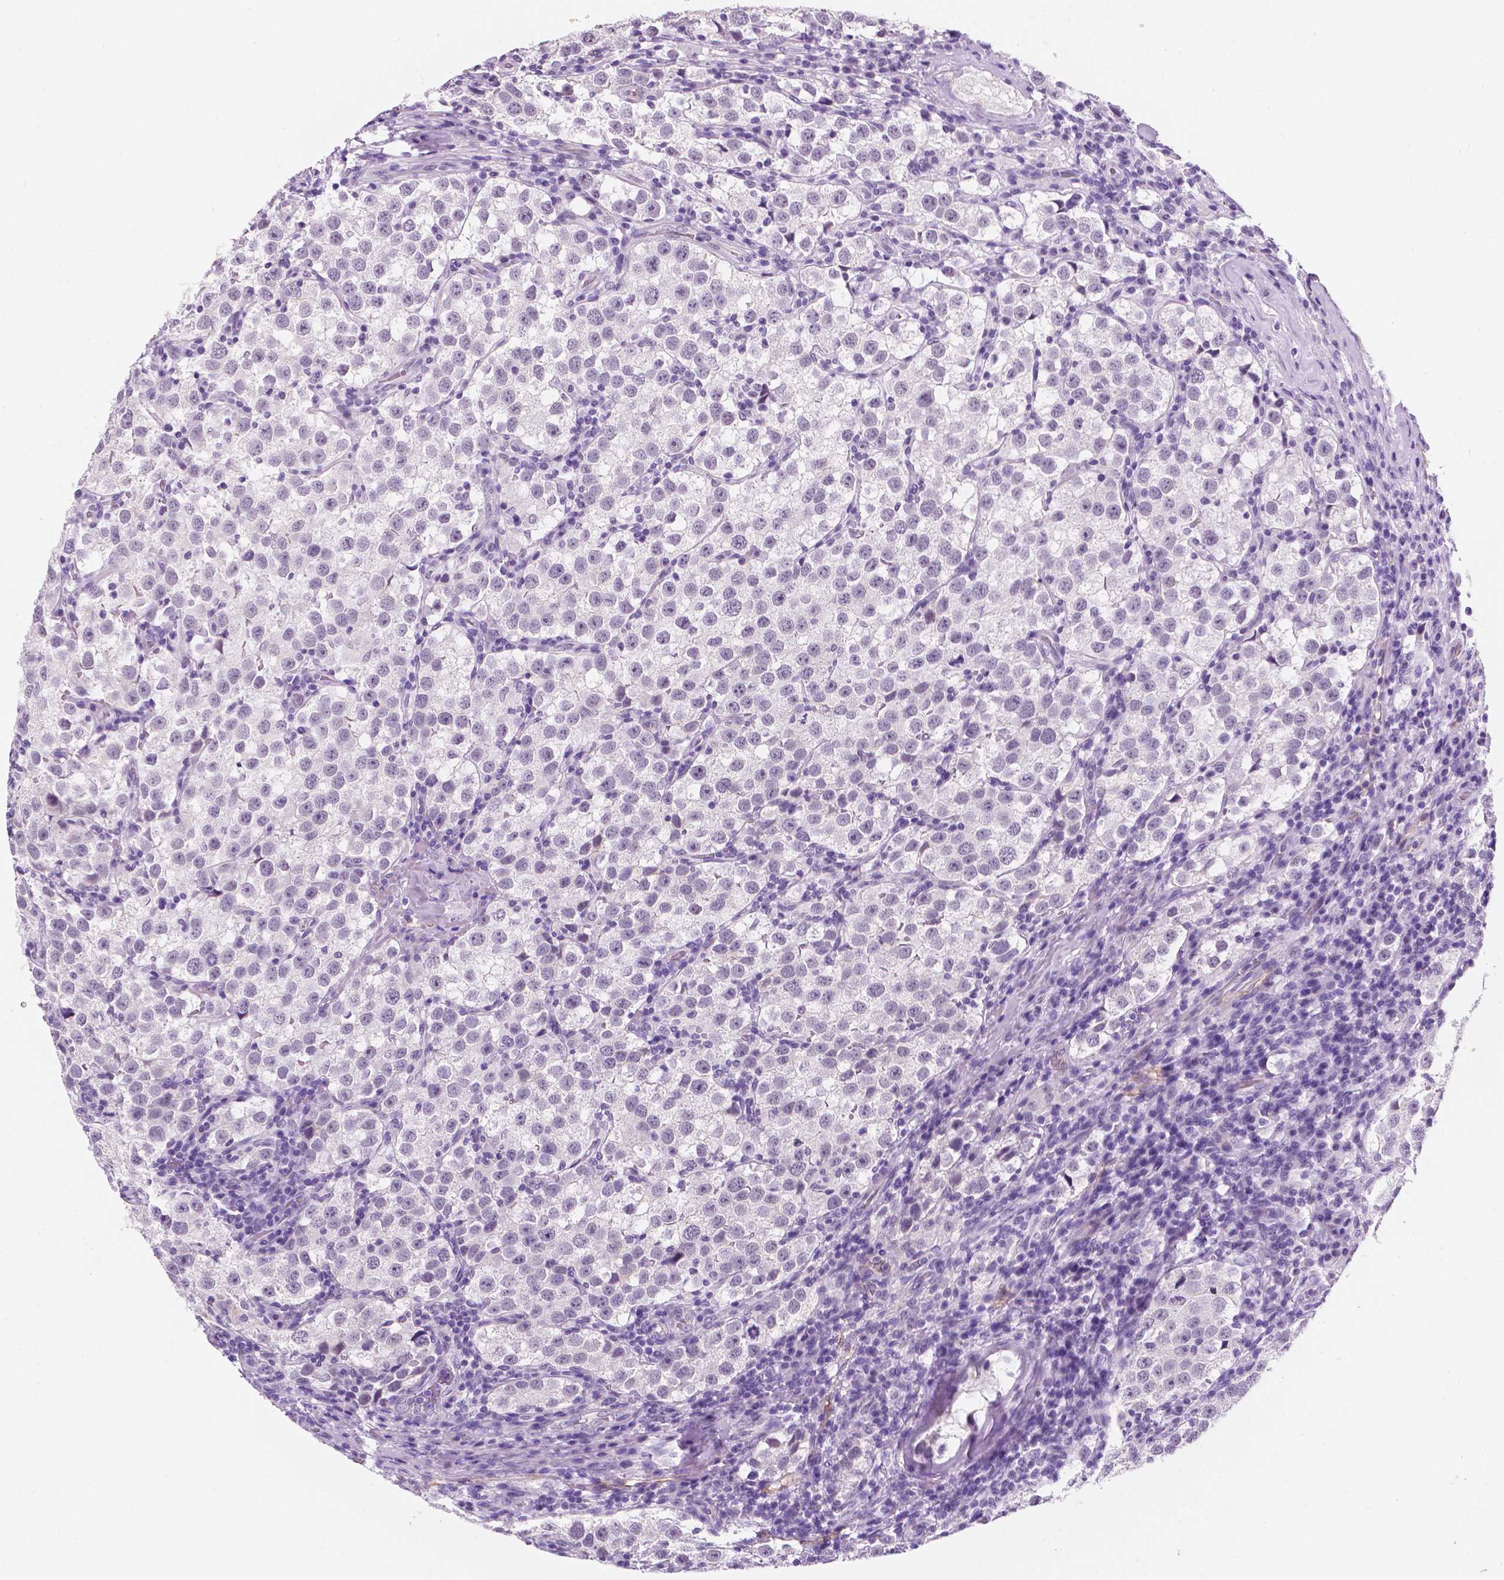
{"staining": {"intensity": "negative", "quantity": "none", "location": "none"}, "tissue": "testis cancer", "cell_type": "Tumor cells", "image_type": "cancer", "snomed": [{"axis": "morphology", "description": "Seminoma, NOS"}, {"axis": "topography", "description": "Testis"}], "caption": "IHC histopathology image of neoplastic tissue: testis seminoma stained with DAB demonstrates no significant protein staining in tumor cells.", "gene": "PPL", "patient": {"sex": "male", "age": 37}}